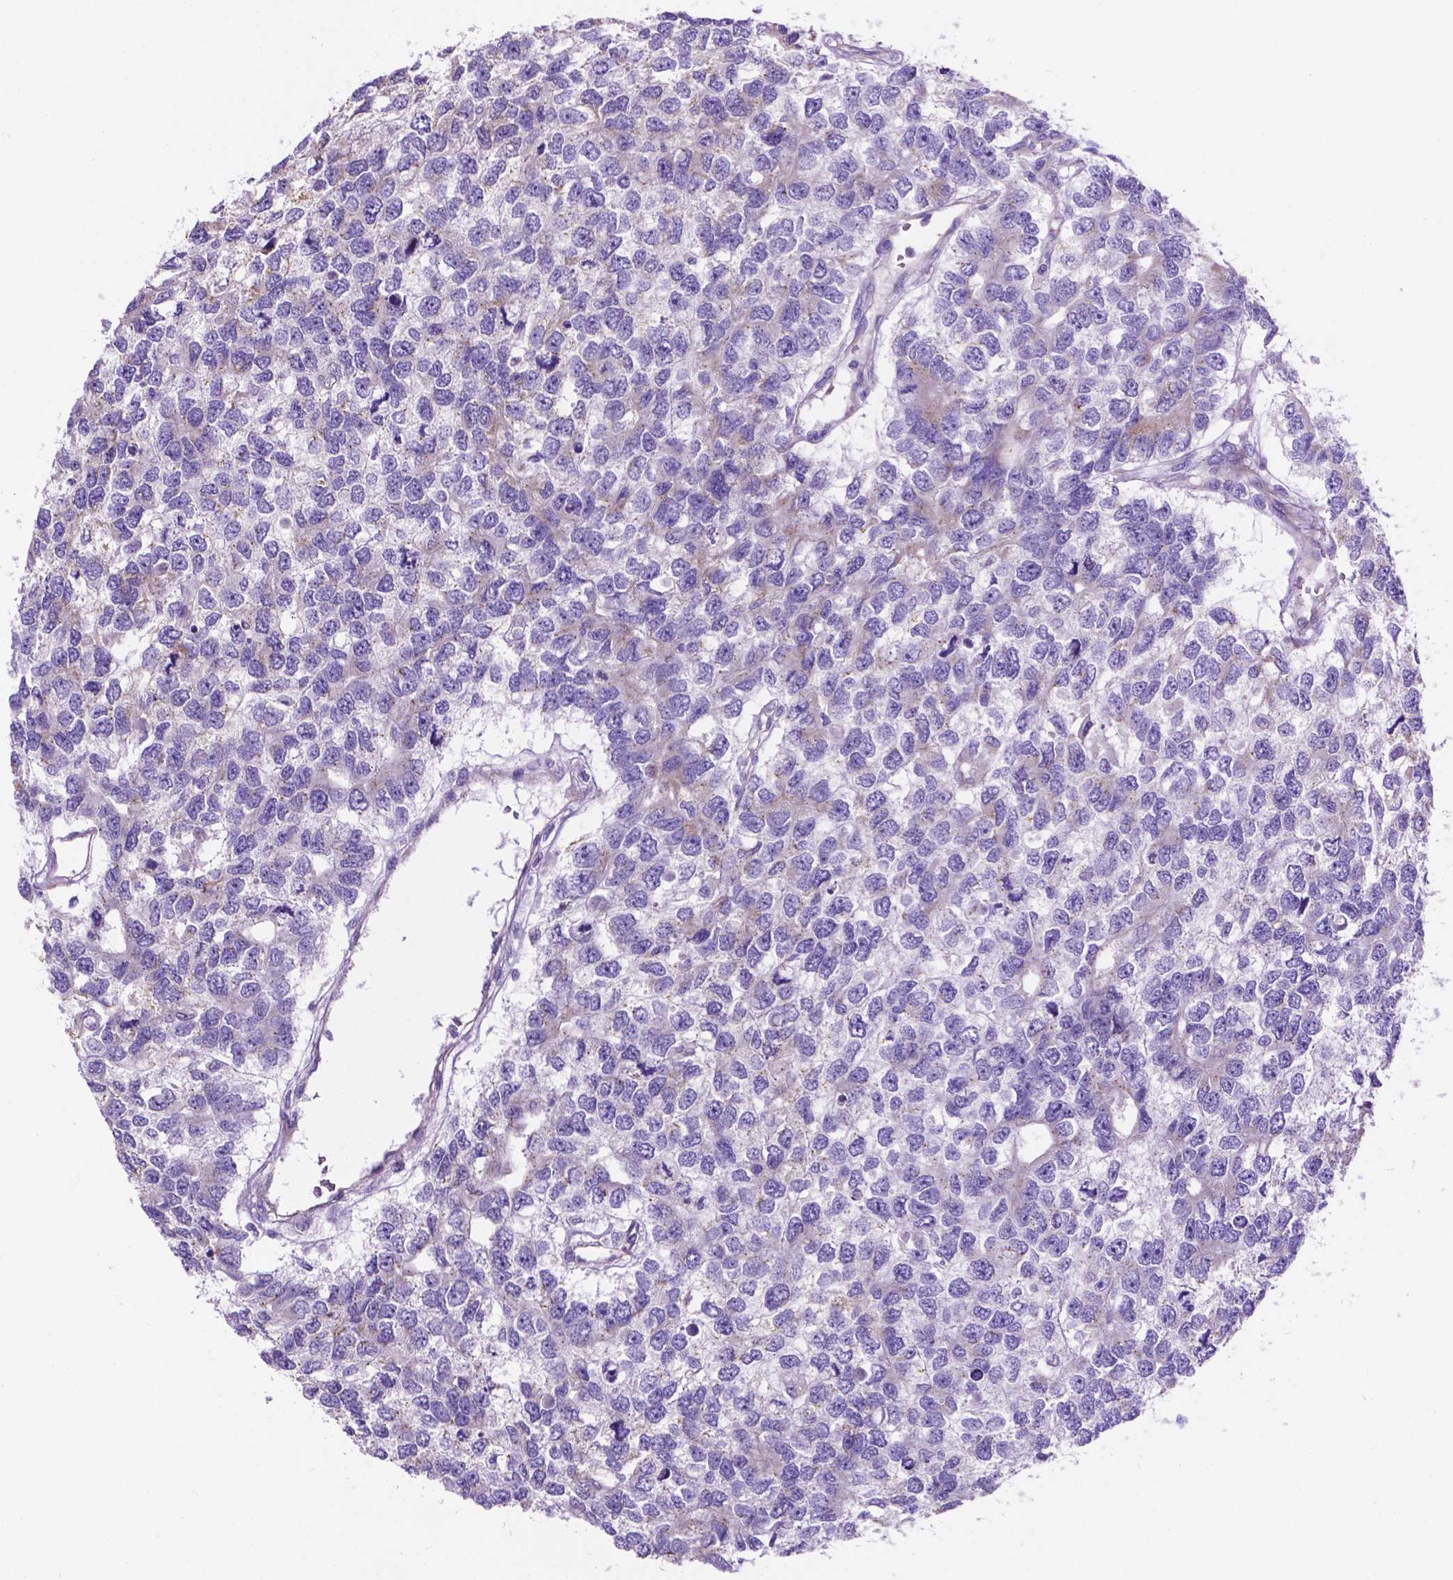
{"staining": {"intensity": "negative", "quantity": "none", "location": "none"}, "tissue": "testis cancer", "cell_type": "Tumor cells", "image_type": "cancer", "snomed": [{"axis": "morphology", "description": "Seminoma, NOS"}, {"axis": "topography", "description": "Testis"}], "caption": "High magnification brightfield microscopy of testis cancer (seminoma) stained with DAB (brown) and counterstained with hematoxylin (blue): tumor cells show no significant staining.", "gene": "TMEM121B", "patient": {"sex": "male", "age": 52}}